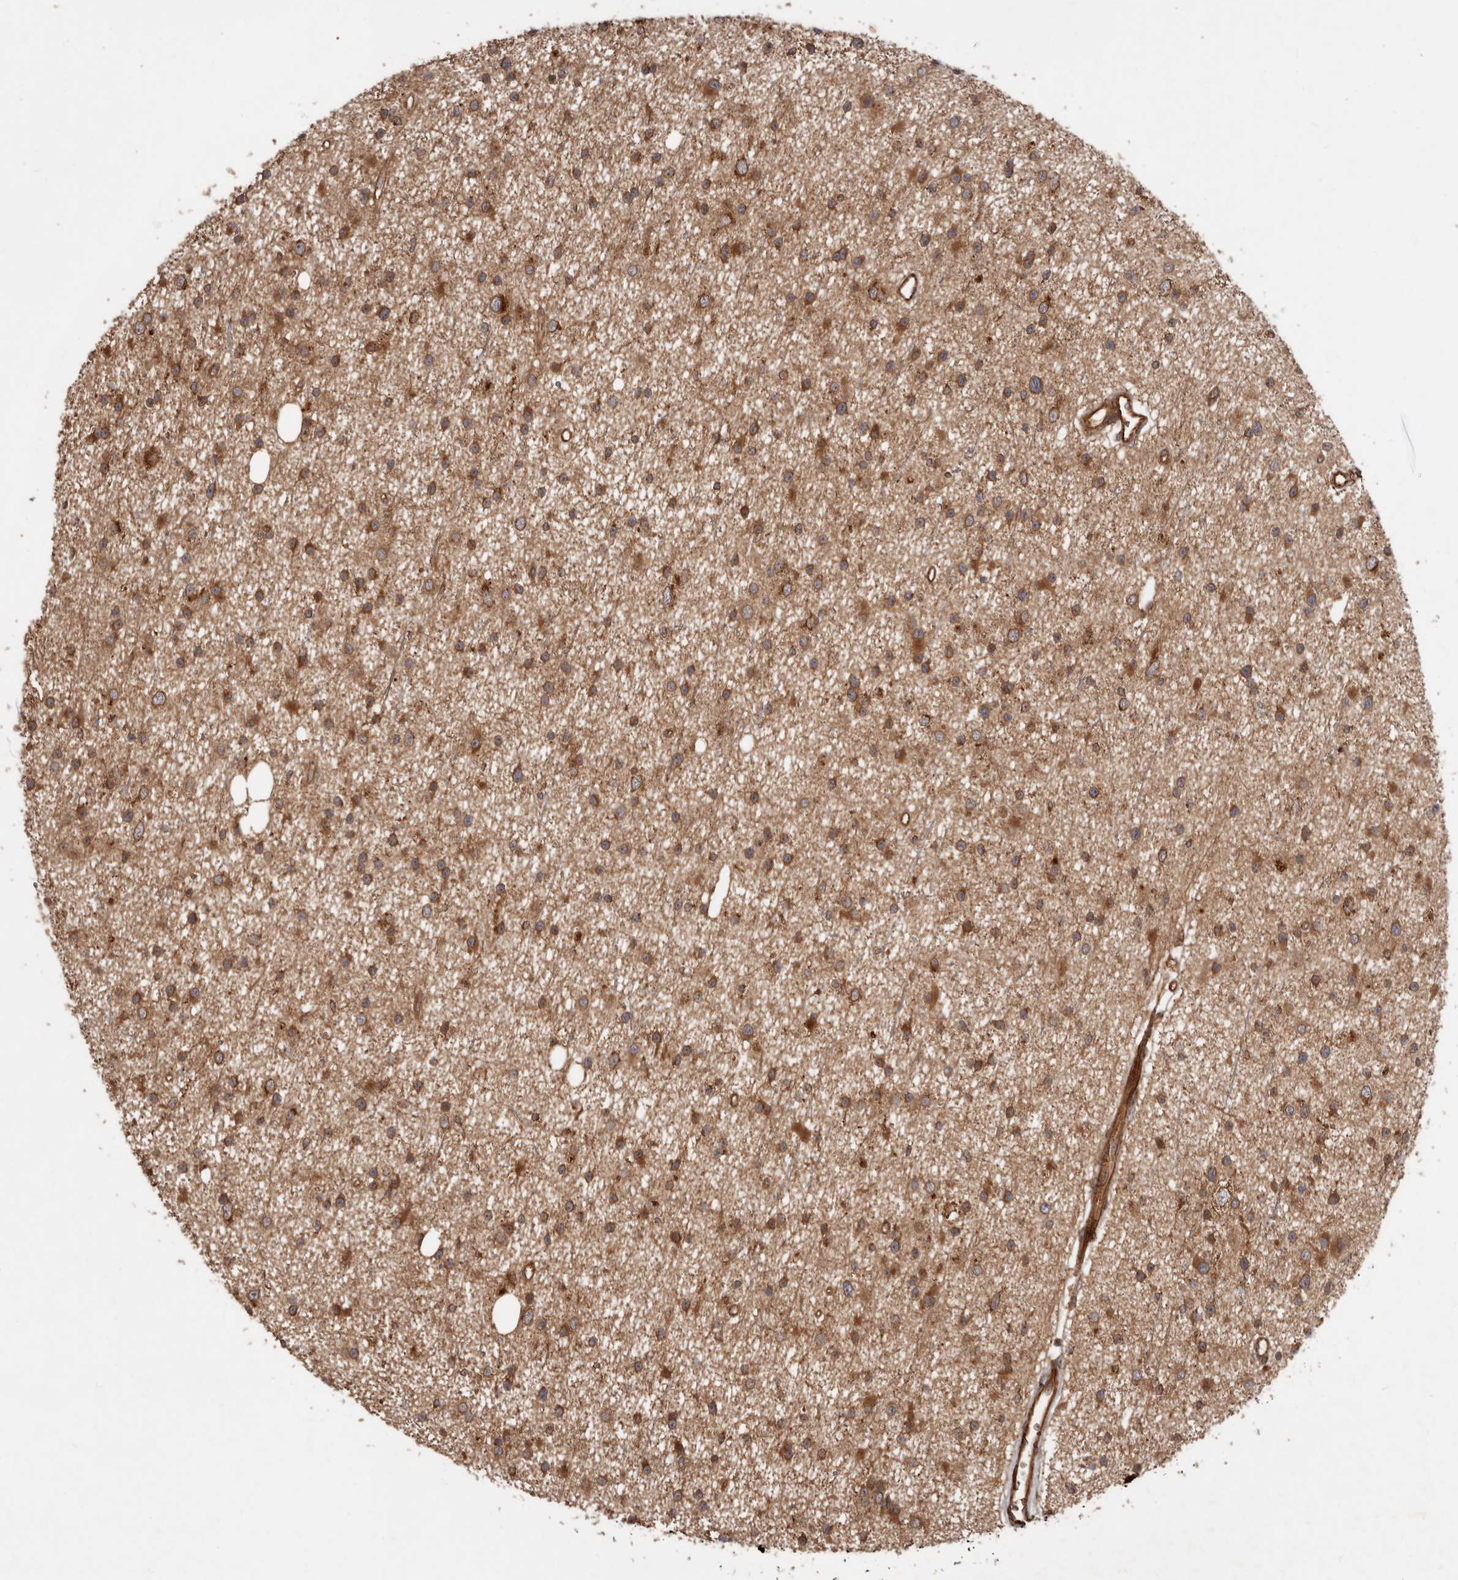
{"staining": {"intensity": "moderate", "quantity": ">75%", "location": "cytoplasmic/membranous,nuclear"}, "tissue": "glioma", "cell_type": "Tumor cells", "image_type": "cancer", "snomed": [{"axis": "morphology", "description": "Glioma, malignant, Low grade"}, {"axis": "topography", "description": "Cerebral cortex"}], "caption": "Protein staining by immunohistochemistry (IHC) reveals moderate cytoplasmic/membranous and nuclear expression in approximately >75% of tumor cells in glioma.", "gene": "STK36", "patient": {"sex": "female", "age": 39}}